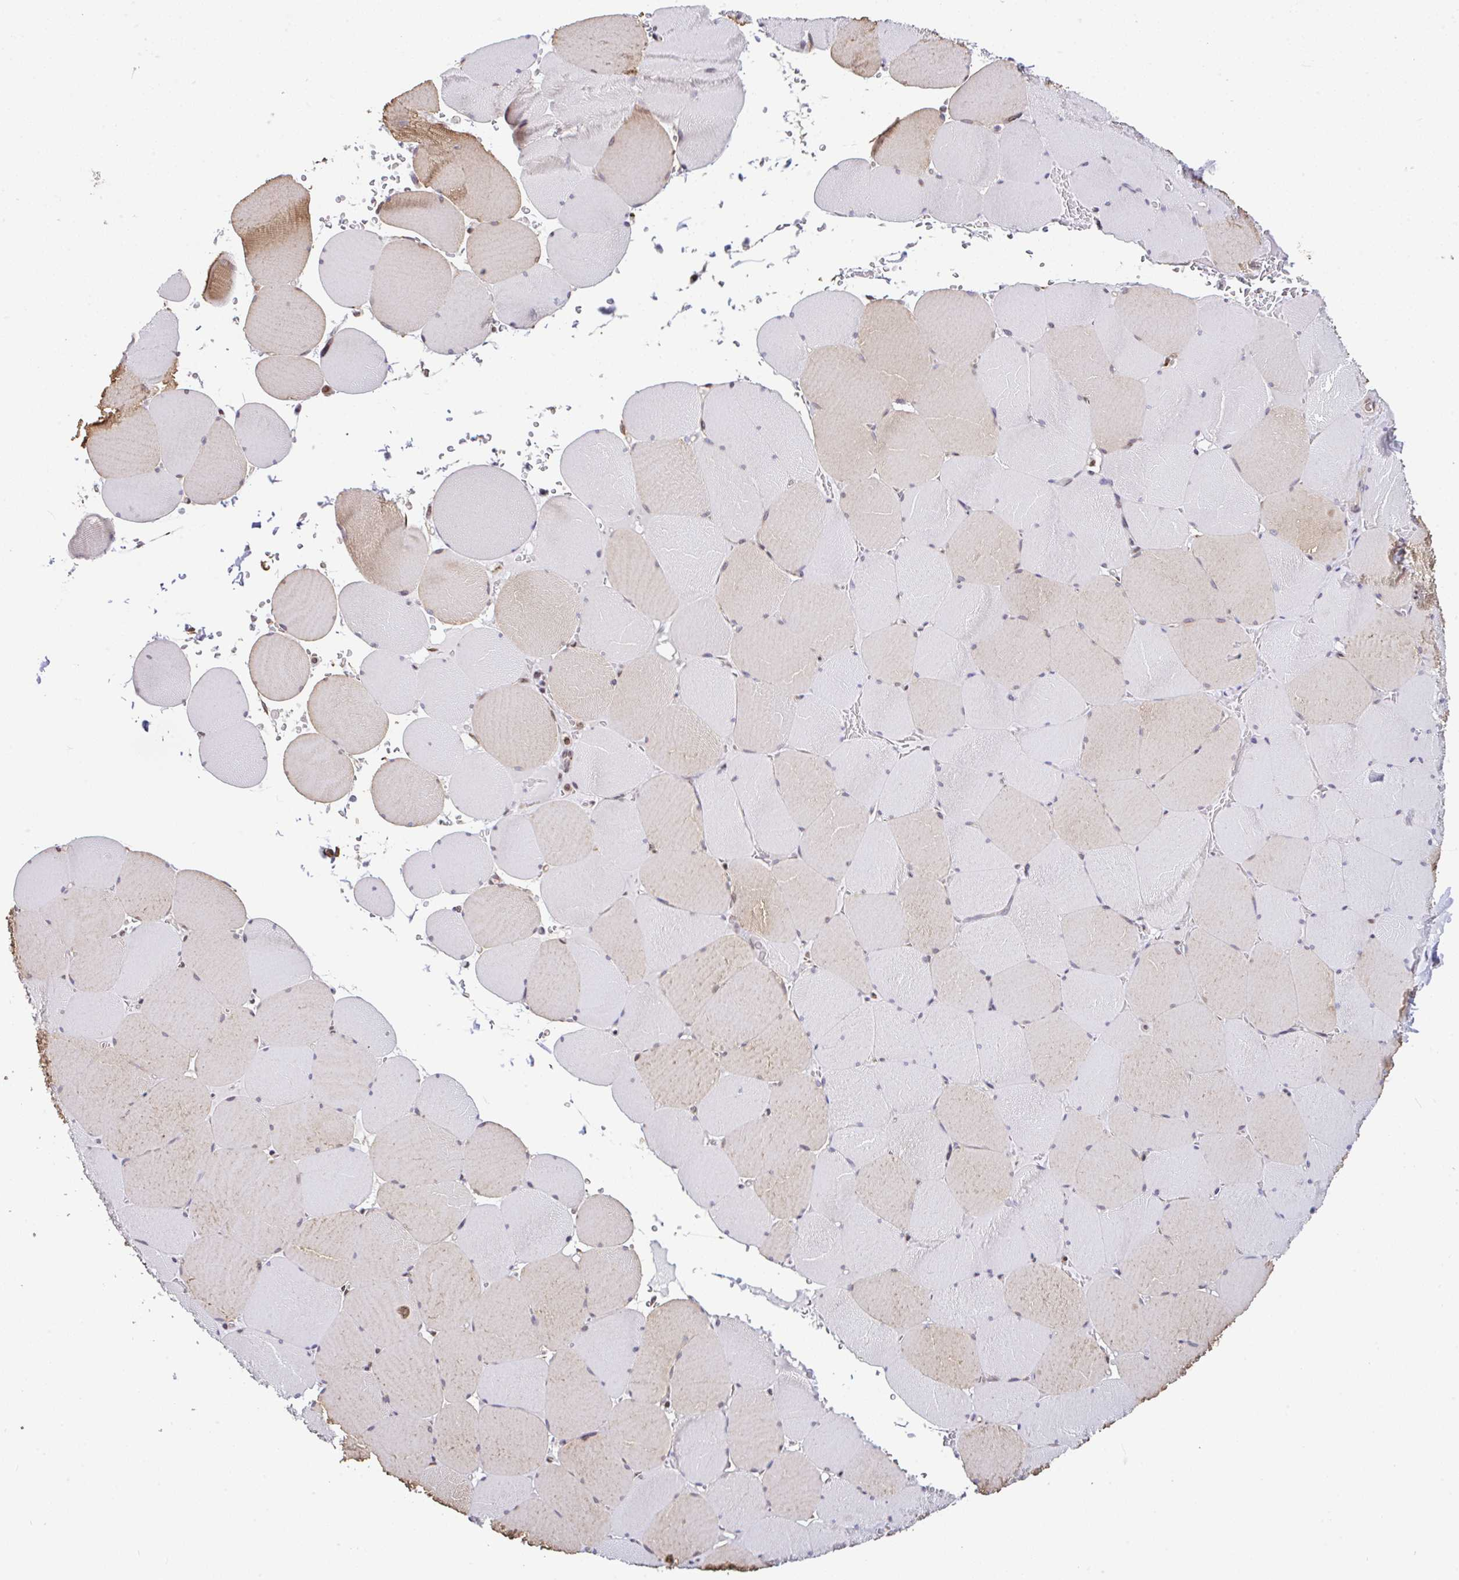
{"staining": {"intensity": "weak", "quantity": "25%-75%", "location": "cytoplasmic/membranous"}, "tissue": "skeletal muscle", "cell_type": "Myocytes", "image_type": "normal", "snomed": [{"axis": "morphology", "description": "Normal tissue, NOS"}, {"axis": "topography", "description": "Skeletal muscle"}, {"axis": "topography", "description": "Head-Neck"}], "caption": "Benign skeletal muscle was stained to show a protein in brown. There is low levels of weak cytoplasmic/membranous positivity in approximately 25%-75% of myocytes. The staining is performed using DAB brown chromogen to label protein expression. The nuclei are counter-stained blue using hematoxylin.", "gene": "FIGNL1", "patient": {"sex": "male", "age": 66}}